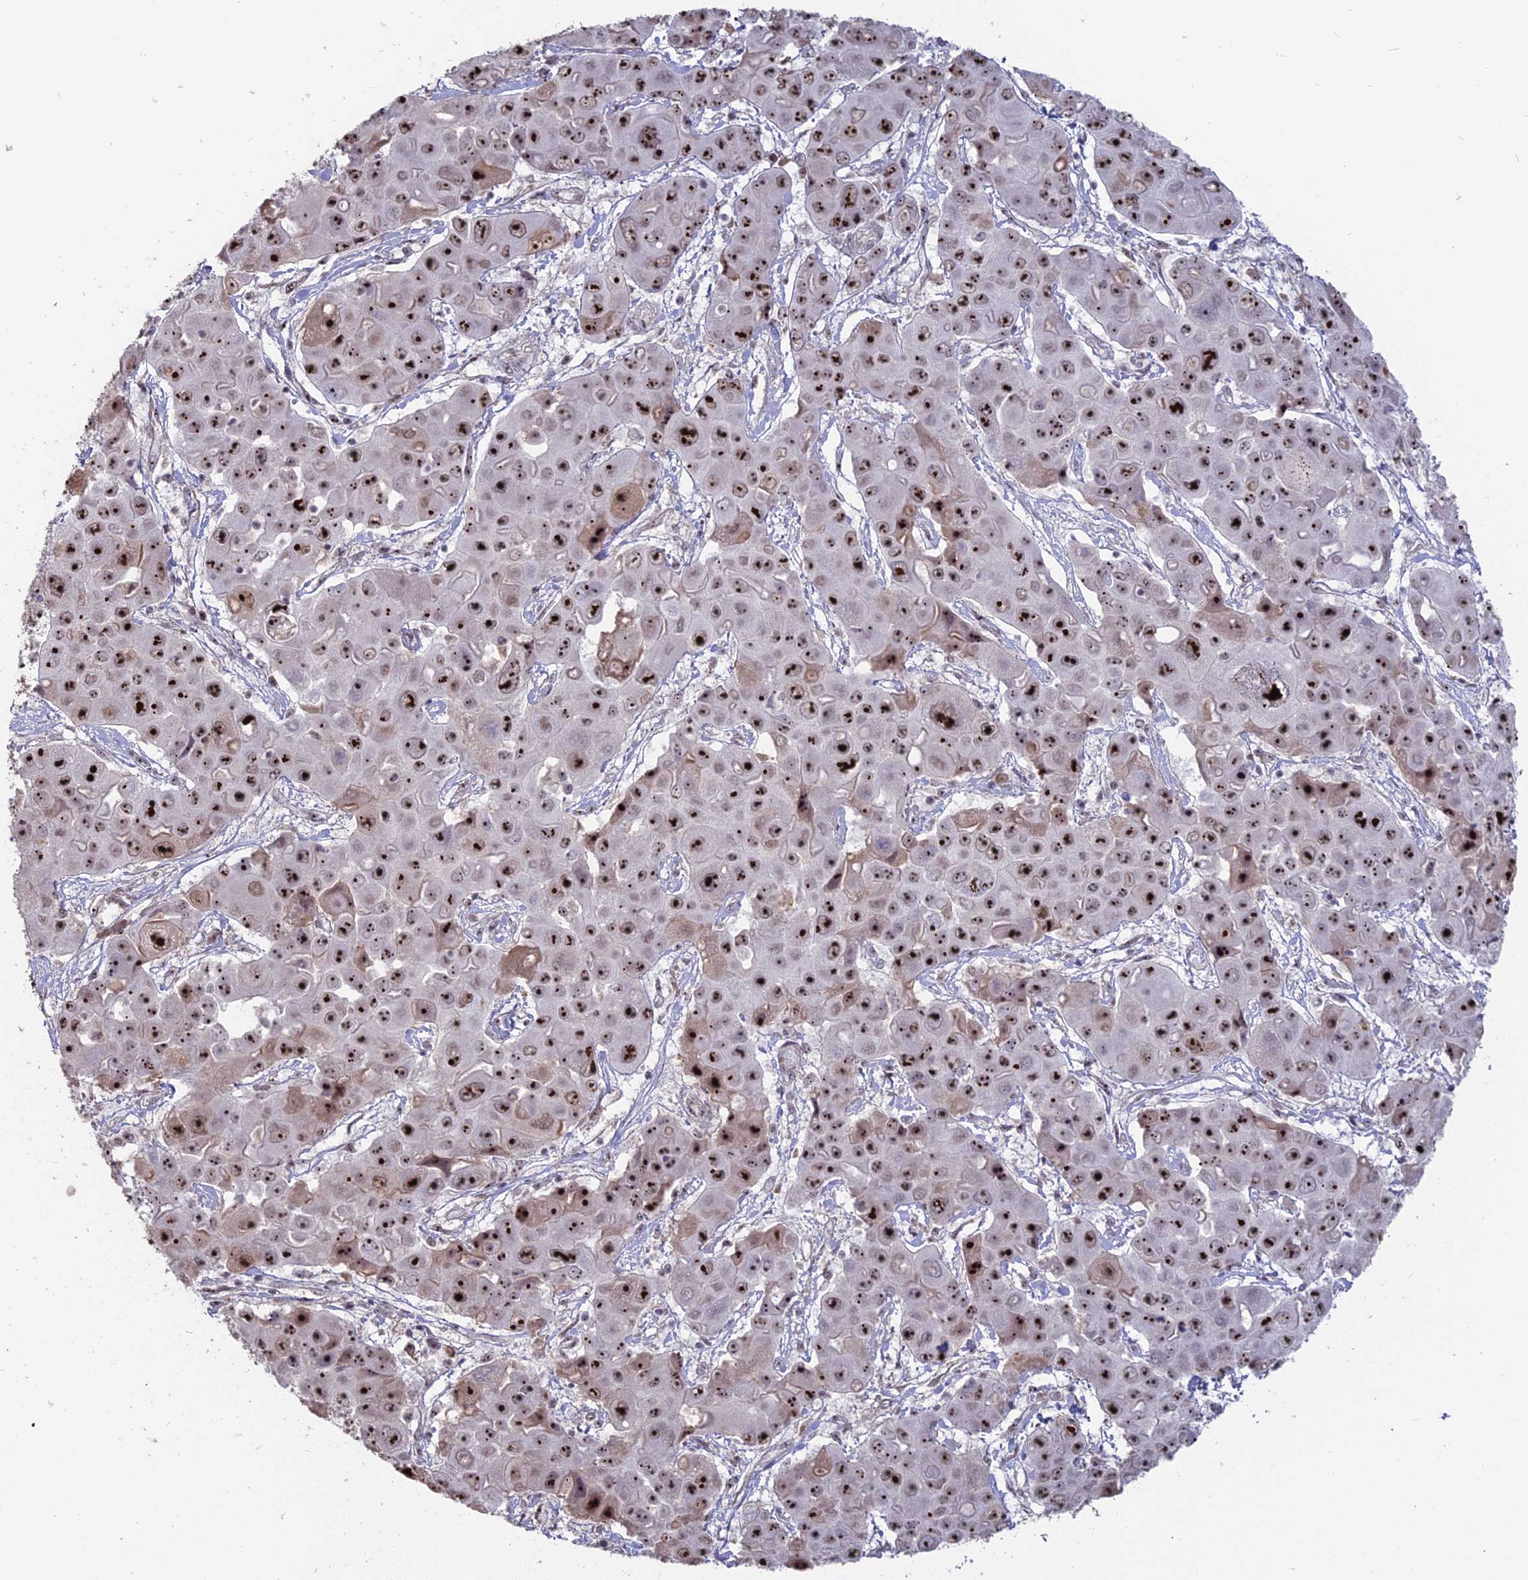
{"staining": {"intensity": "strong", "quantity": ">75%", "location": "nuclear"}, "tissue": "liver cancer", "cell_type": "Tumor cells", "image_type": "cancer", "snomed": [{"axis": "morphology", "description": "Cholangiocarcinoma"}, {"axis": "topography", "description": "Liver"}], "caption": "Strong nuclear expression is appreciated in about >75% of tumor cells in cholangiocarcinoma (liver). Immunohistochemistry stains the protein in brown and the nuclei are stained blue.", "gene": "FAM131A", "patient": {"sex": "male", "age": 67}}